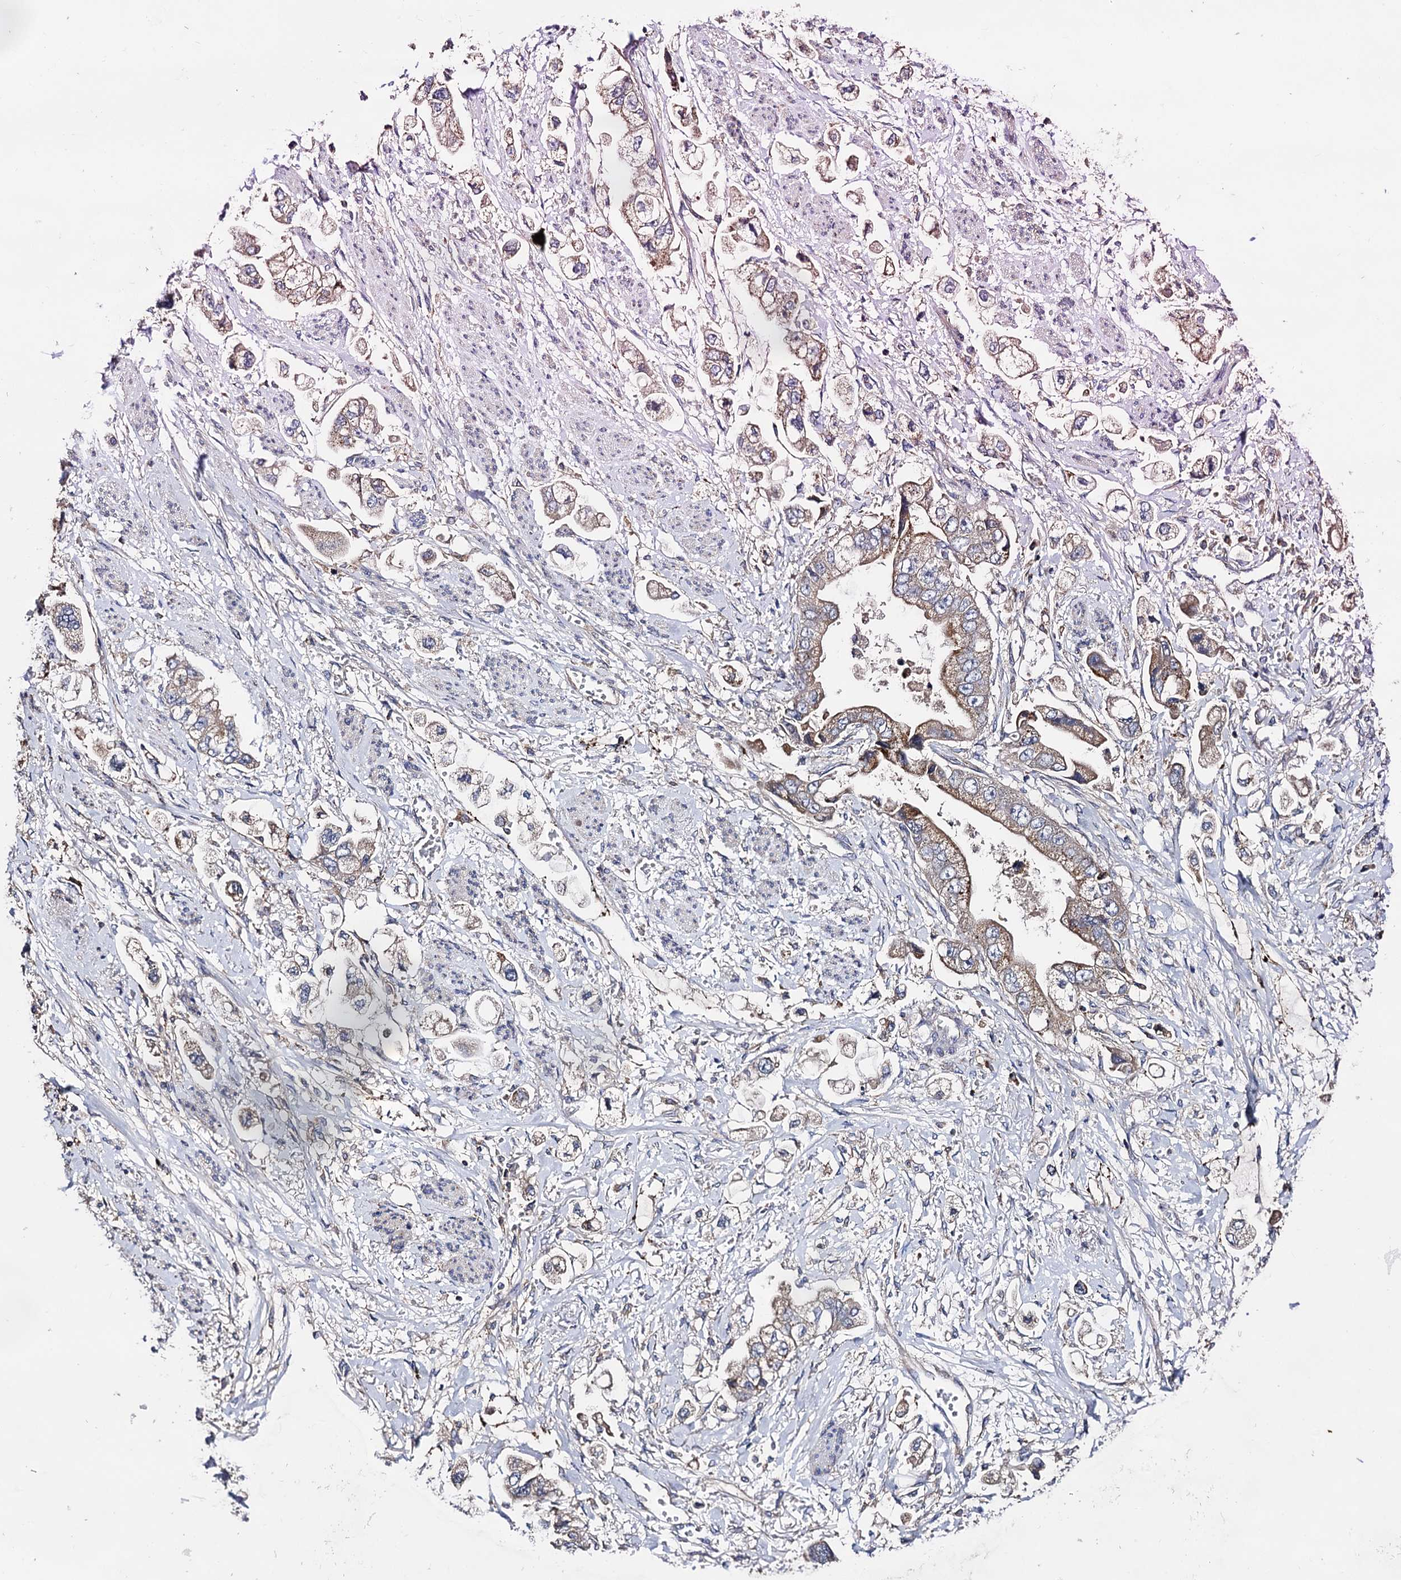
{"staining": {"intensity": "weak", "quantity": "25%-75%", "location": "cytoplasmic/membranous"}, "tissue": "stomach cancer", "cell_type": "Tumor cells", "image_type": "cancer", "snomed": [{"axis": "morphology", "description": "Adenocarcinoma, NOS"}, {"axis": "topography", "description": "Stomach"}], "caption": "Adenocarcinoma (stomach) tissue demonstrates weak cytoplasmic/membranous staining in about 25%-75% of tumor cells", "gene": "IQCH", "patient": {"sex": "male", "age": 62}}